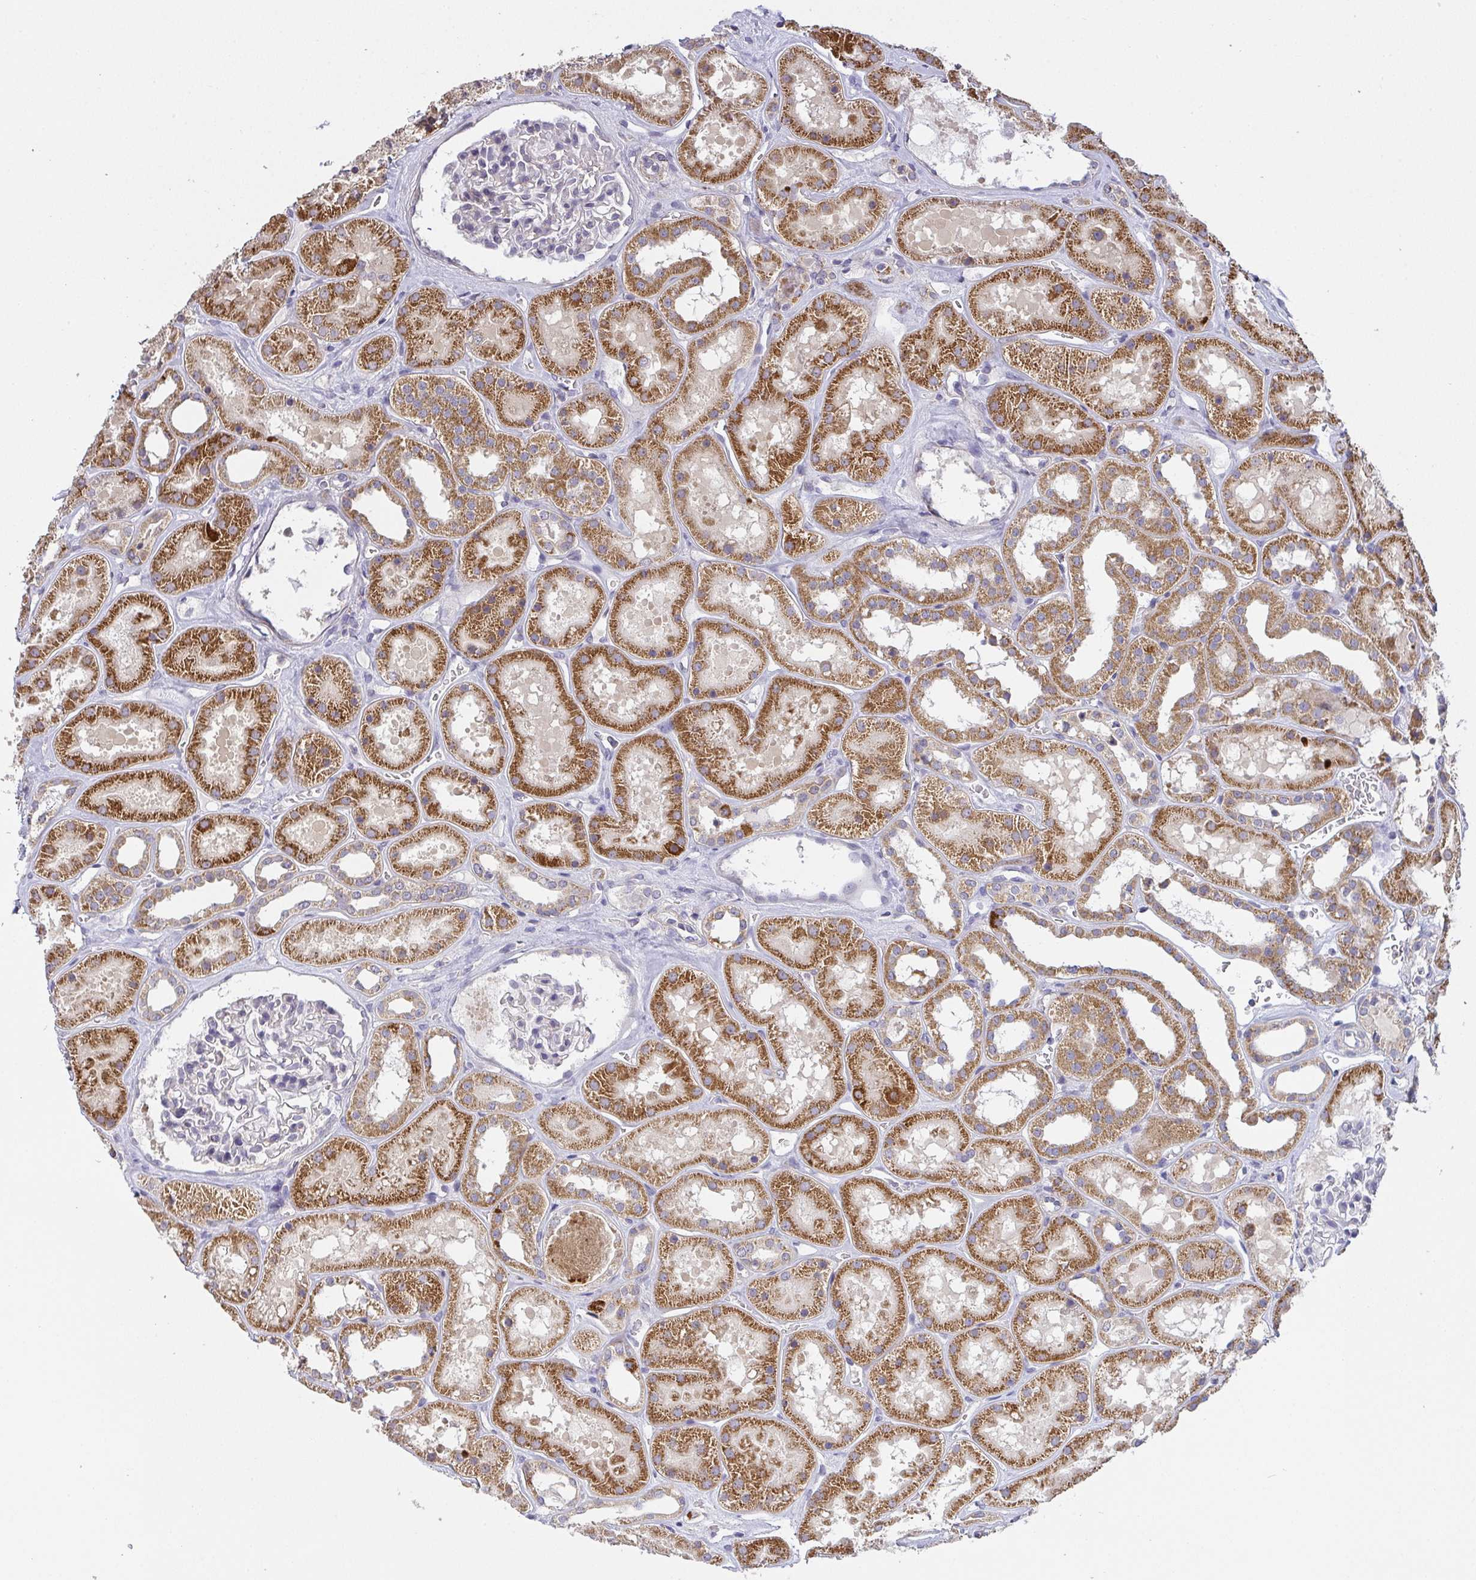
{"staining": {"intensity": "negative", "quantity": "none", "location": "none"}, "tissue": "kidney", "cell_type": "Cells in glomeruli", "image_type": "normal", "snomed": [{"axis": "morphology", "description": "Normal tissue, NOS"}, {"axis": "topography", "description": "Kidney"}], "caption": "Immunohistochemical staining of benign human kidney shows no significant positivity in cells in glomeruli.", "gene": "TMEM219", "patient": {"sex": "female", "age": 41}}